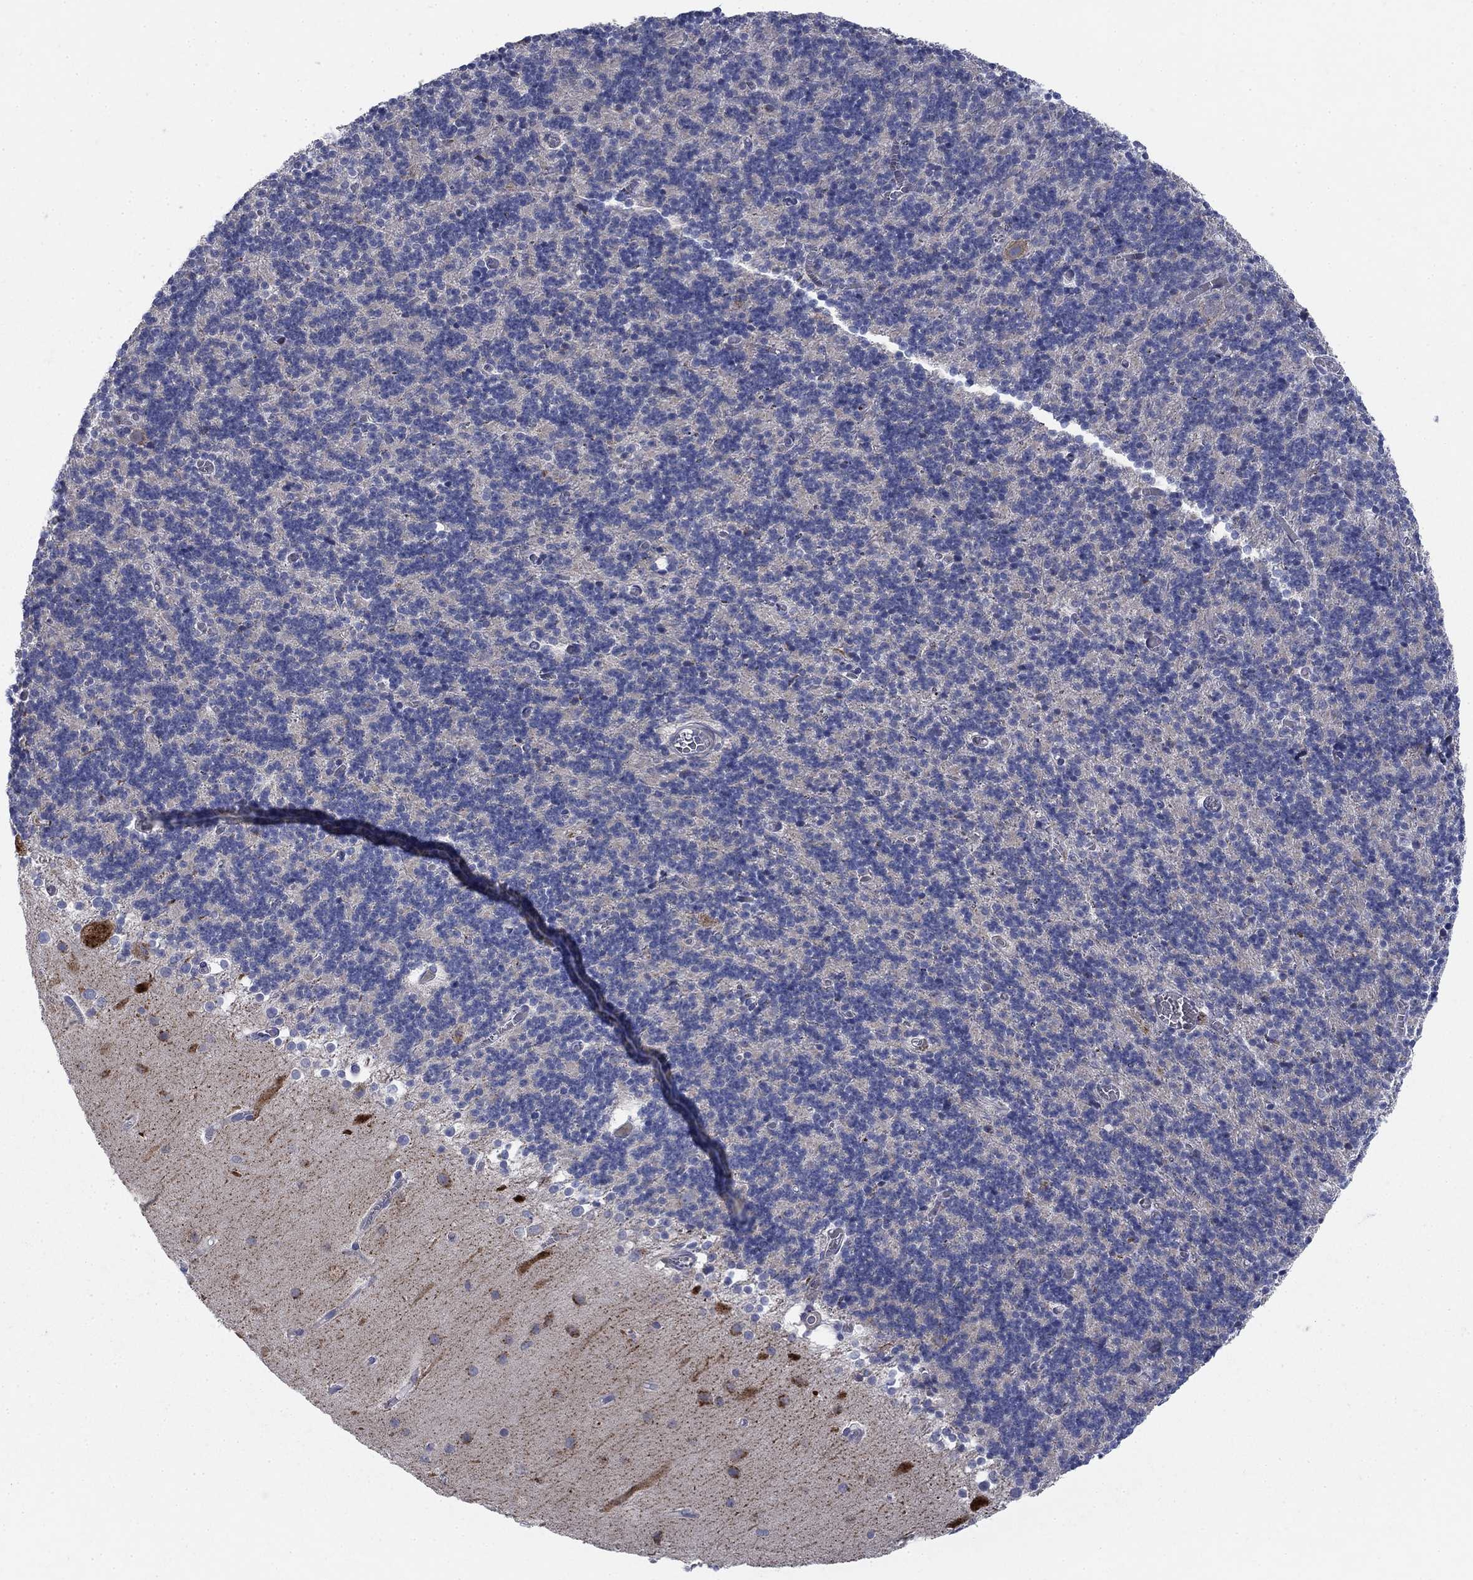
{"staining": {"intensity": "negative", "quantity": "none", "location": "none"}, "tissue": "cerebellum", "cell_type": "Cells in granular layer", "image_type": "normal", "snomed": [{"axis": "morphology", "description": "Normal tissue, NOS"}, {"axis": "topography", "description": "Cerebellum"}], "caption": "This is an immunohistochemistry (IHC) image of normal cerebellum. There is no expression in cells in granular layer.", "gene": "DNER", "patient": {"sex": "male", "age": 70}}